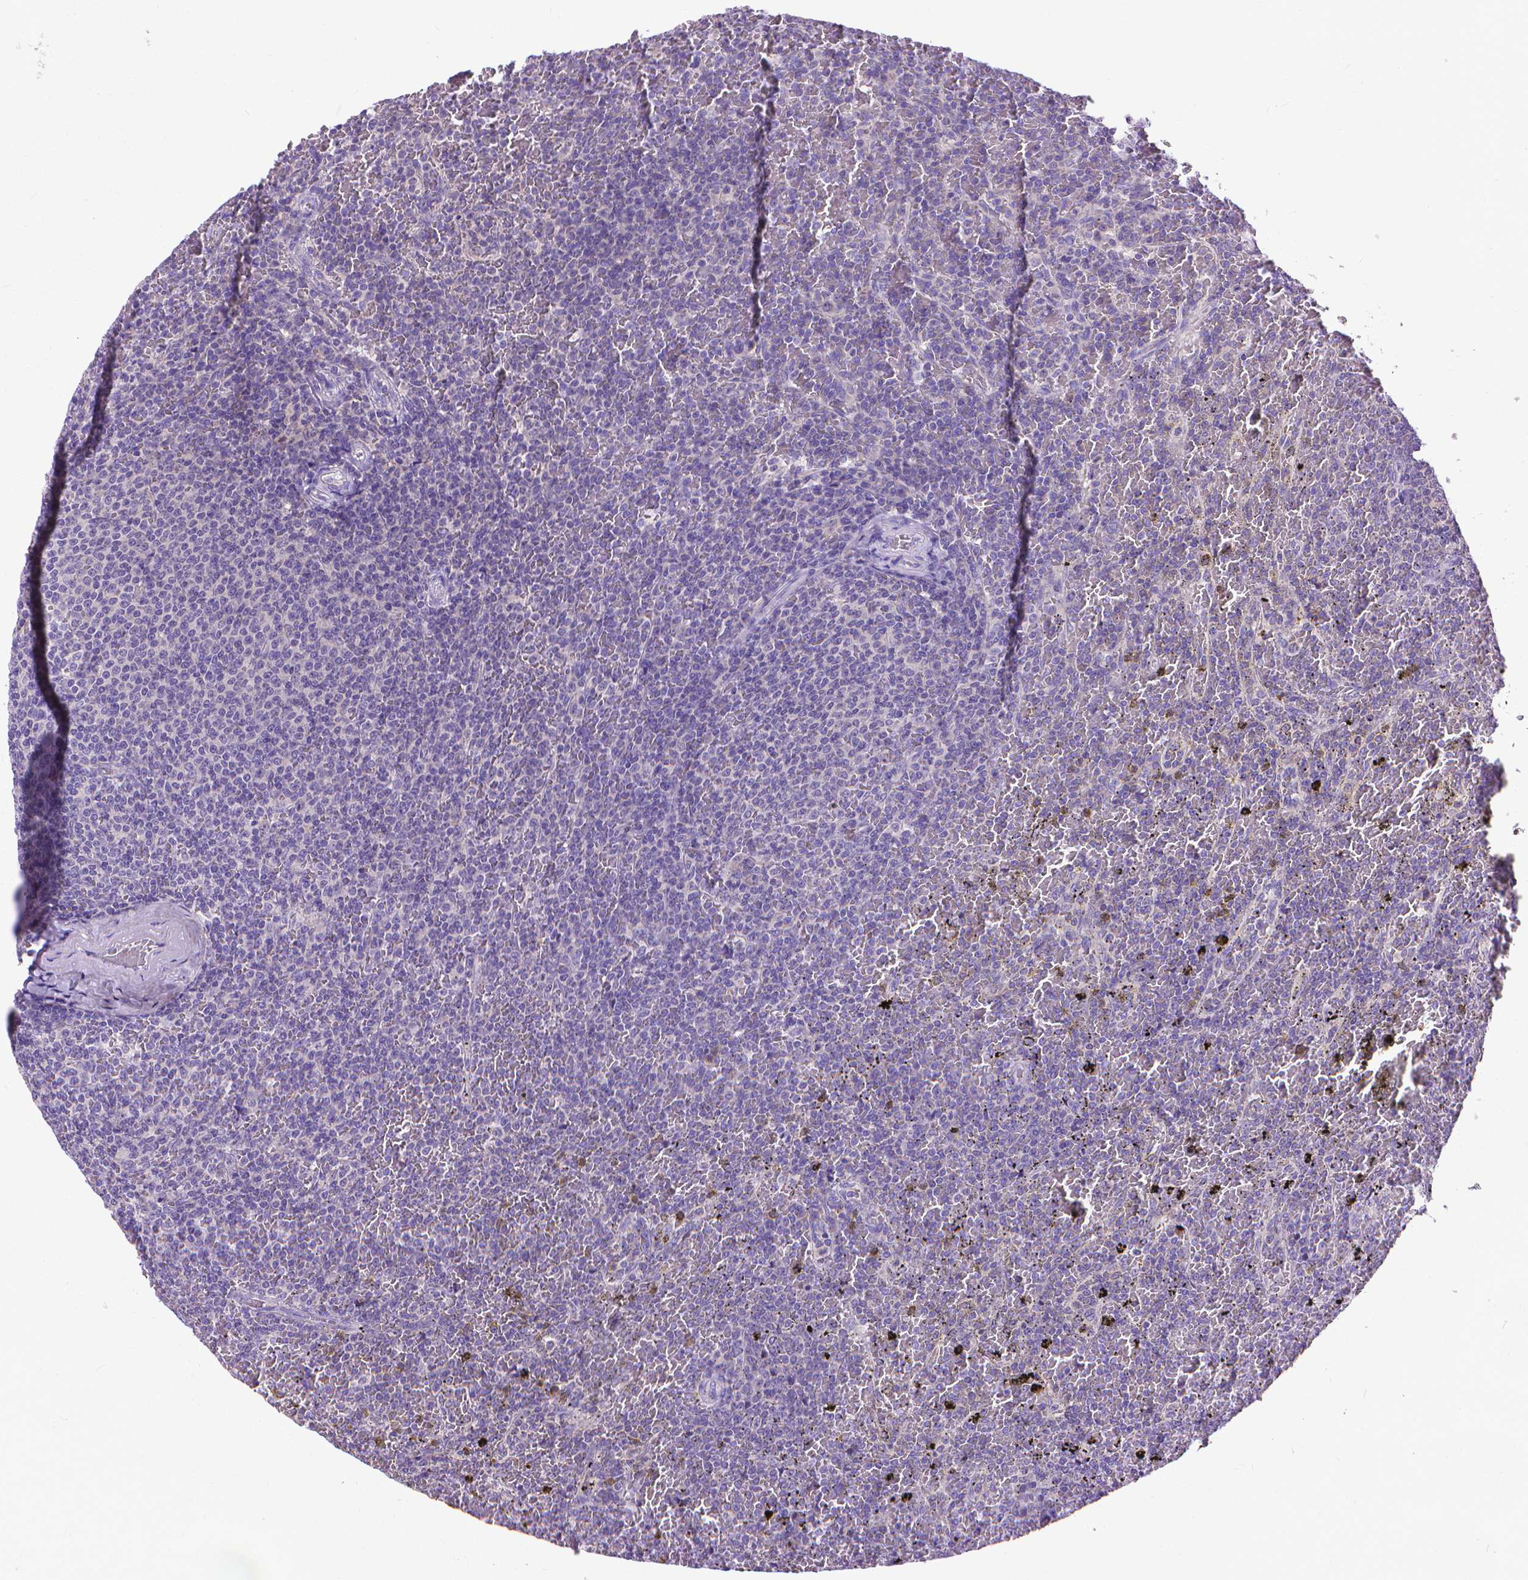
{"staining": {"intensity": "negative", "quantity": "none", "location": "none"}, "tissue": "lymphoma", "cell_type": "Tumor cells", "image_type": "cancer", "snomed": [{"axis": "morphology", "description": "Malignant lymphoma, non-Hodgkin's type, Low grade"}, {"axis": "topography", "description": "Spleen"}], "caption": "Tumor cells show no significant expression in lymphoma. (DAB IHC, high magnification).", "gene": "SYN1", "patient": {"sex": "female", "age": 77}}